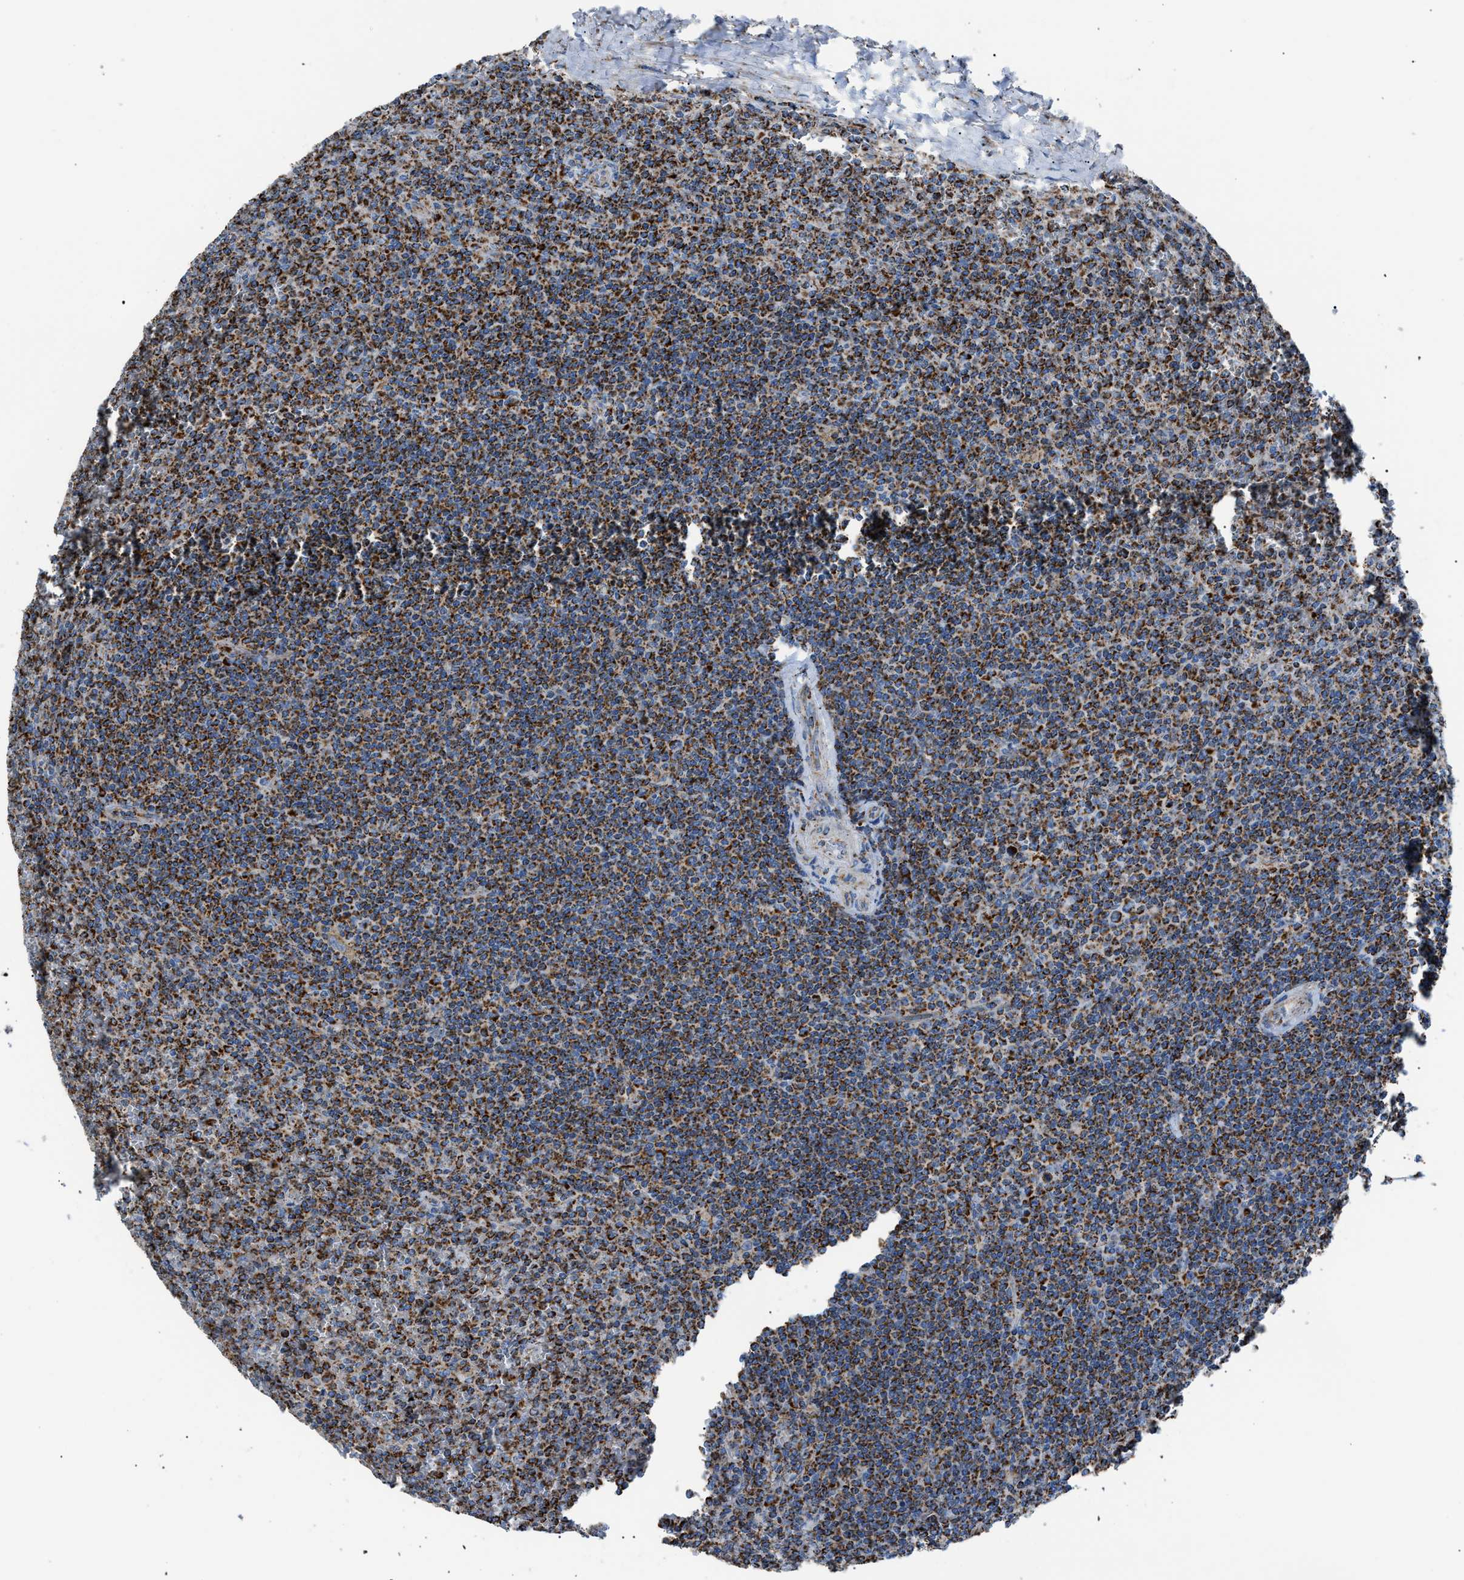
{"staining": {"intensity": "strong", "quantity": ">75%", "location": "cytoplasmic/membranous"}, "tissue": "lymphoma", "cell_type": "Tumor cells", "image_type": "cancer", "snomed": [{"axis": "morphology", "description": "Malignant lymphoma, non-Hodgkin's type, Low grade"}, {"axis": "topography", "description": "Spleen"}], "caption": "IHC image of human malignant lymphoma, non-Hodgkin's type (low-grade) stained for a protein (brown), which displays high levels of strong cytoplasmic/membranous staining in about >75% of tumor cells.", "gene": "PHB2", "patient": {"sex": "female", "age": 19}}